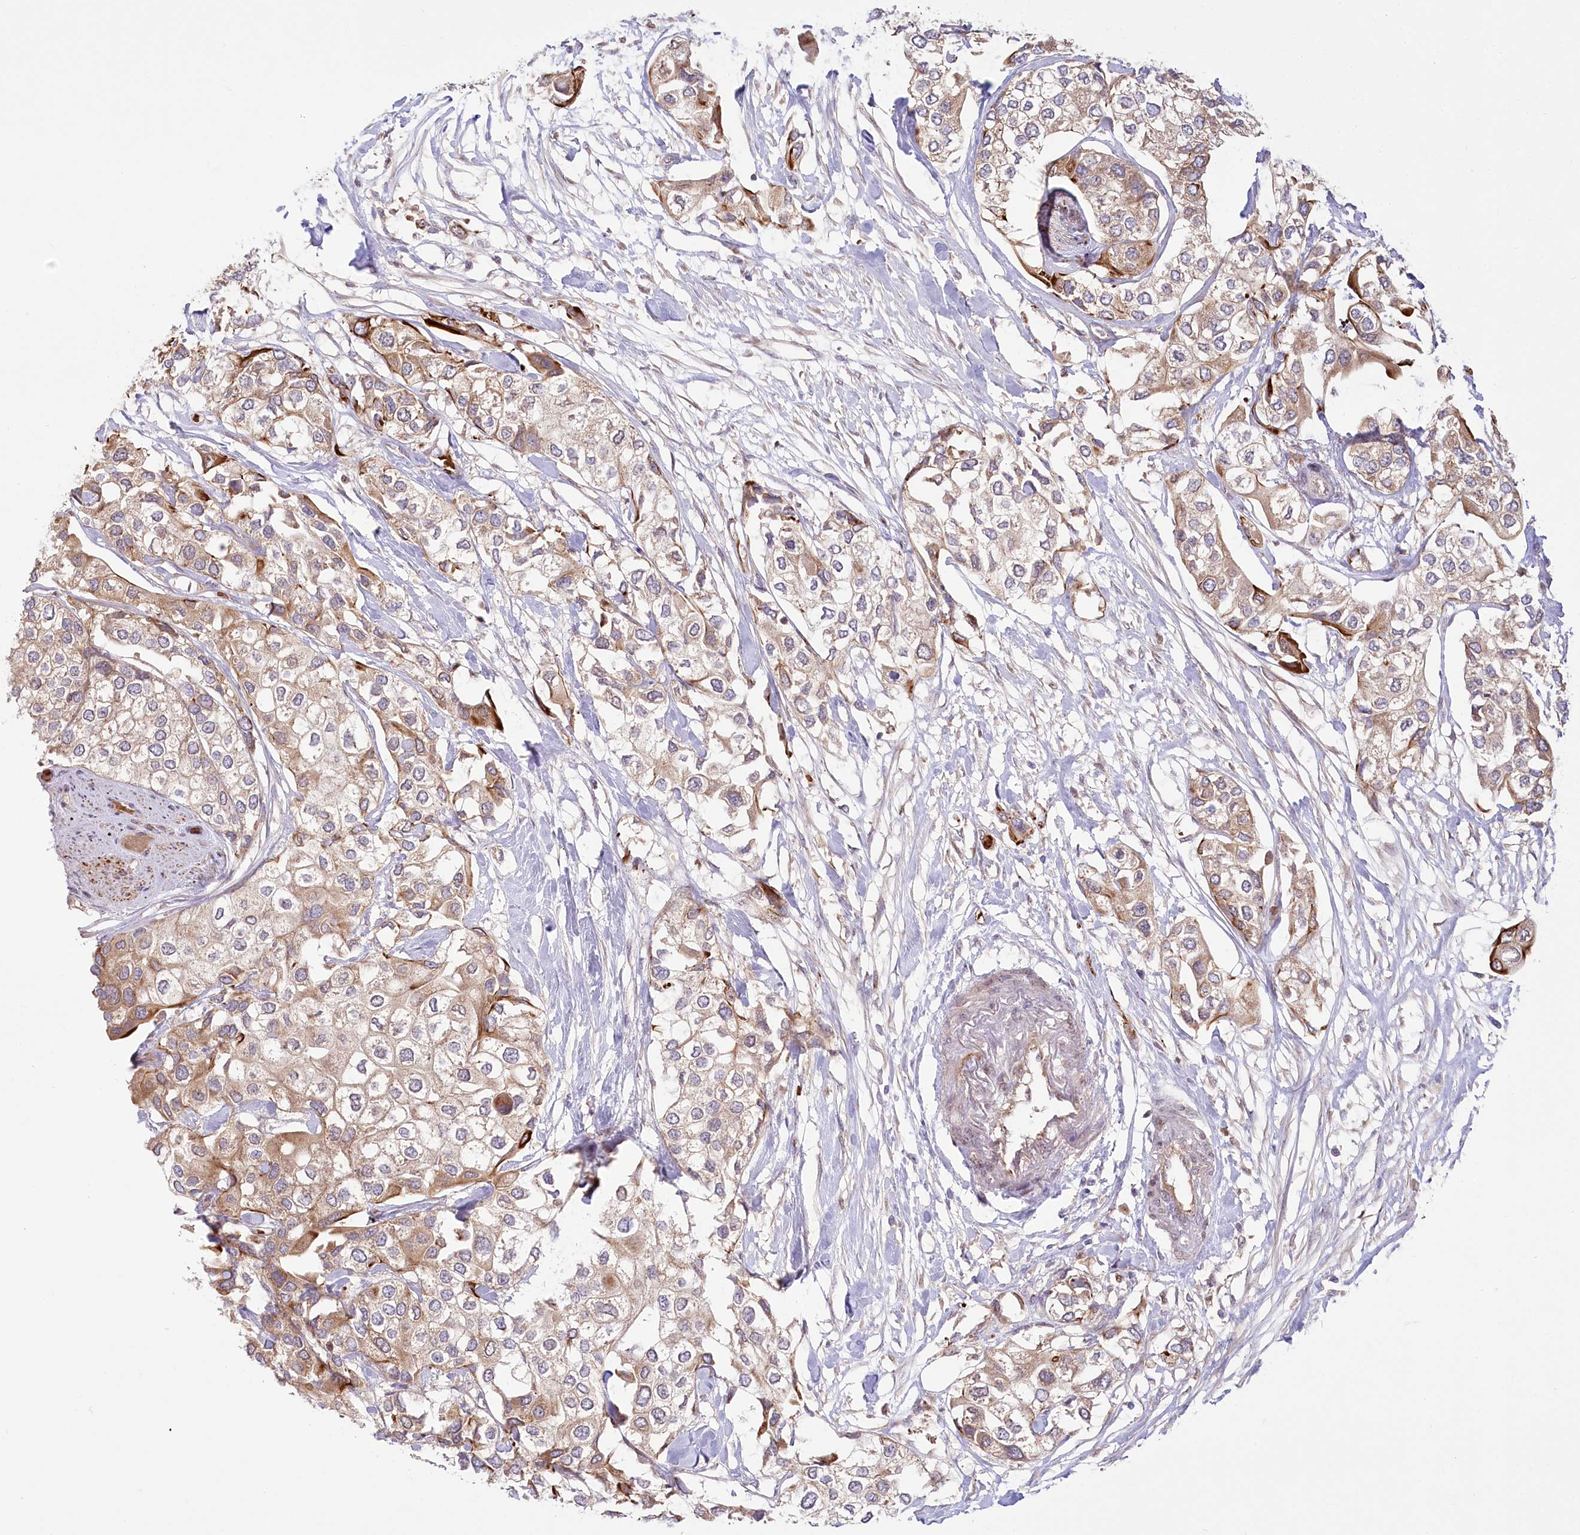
{"staining": {"intensity": "moderate", "quantity": ">75%", "location": "cytoplasmic/membranous"}, "tissue": "urothelial cancer", "cell_type": "Tumor cells", "image_type": "cancer", "snomed": [{"axis": "morphology", "description": "Urothelial carcinoma, High grade"}, {"axis": "topography", "description": "Urinary bladder"}], "caption": "Protein staining displays moderate cytoplasmic/membranous staining in approximately >75% of tumor cells in urothelial cancer.", "gene": "COMMD3", "patient": {"sex": "male", "age": 64}}